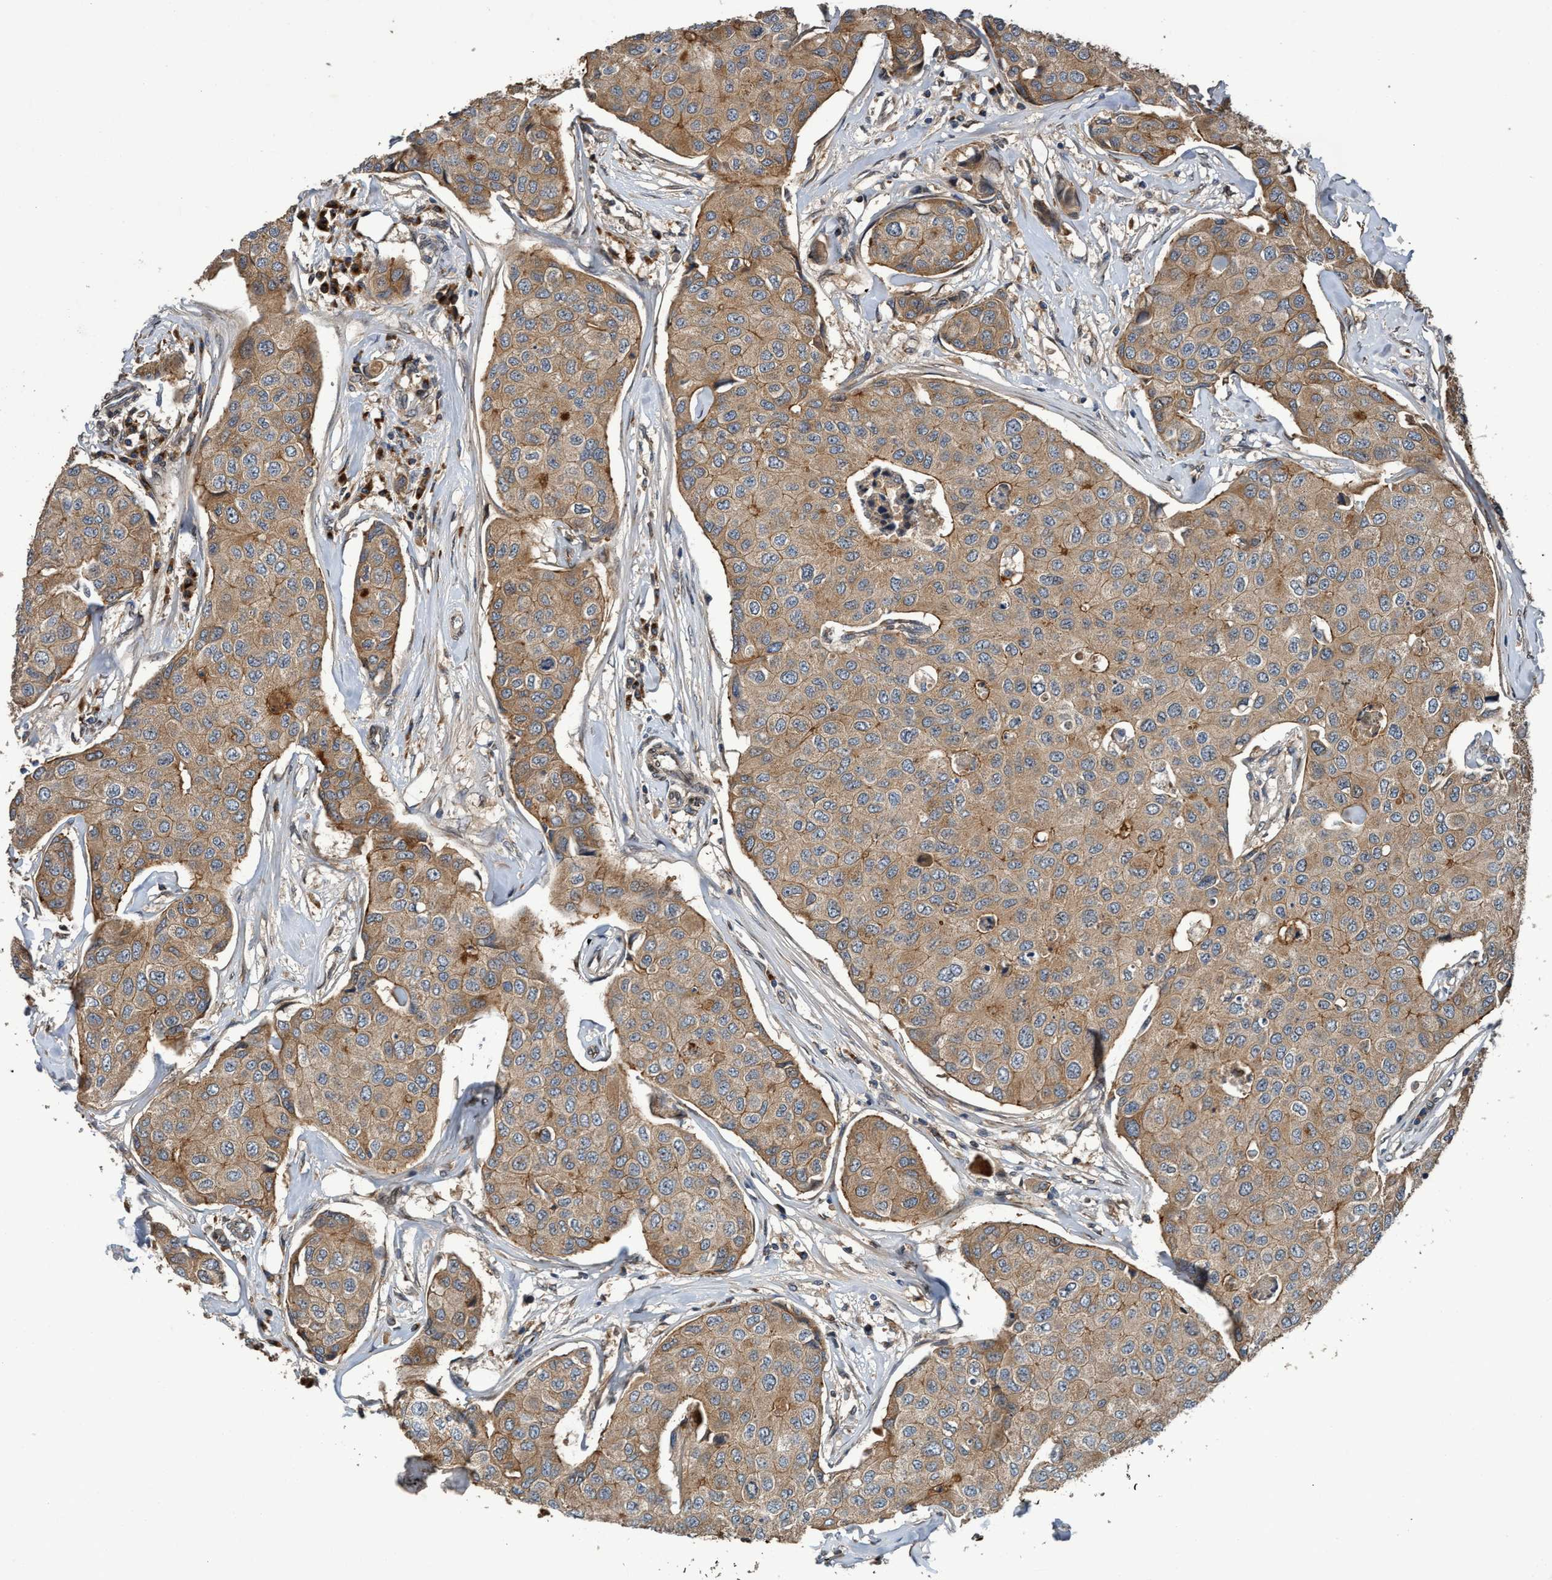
{"staining": {"intensity": "moderate", "quantity": ">75%", "location": "cytoplasmic/membranous"}, "tissue": "breast cancer", "cell_type": "Tumor cells", "image_type": "cancer", "snomed": [{"axis": "morphology", "description": "Duct carcinoma"}, {"axis": "topography", "description": "Breast"}], "caption": "Human breast cancer stained with a brown dye reveals moderate cytoplasmic/membranous positive staining in about >75% of tumor cells.", "gene": "MACC1", "patient": {"sex": "female", "age": 80}}